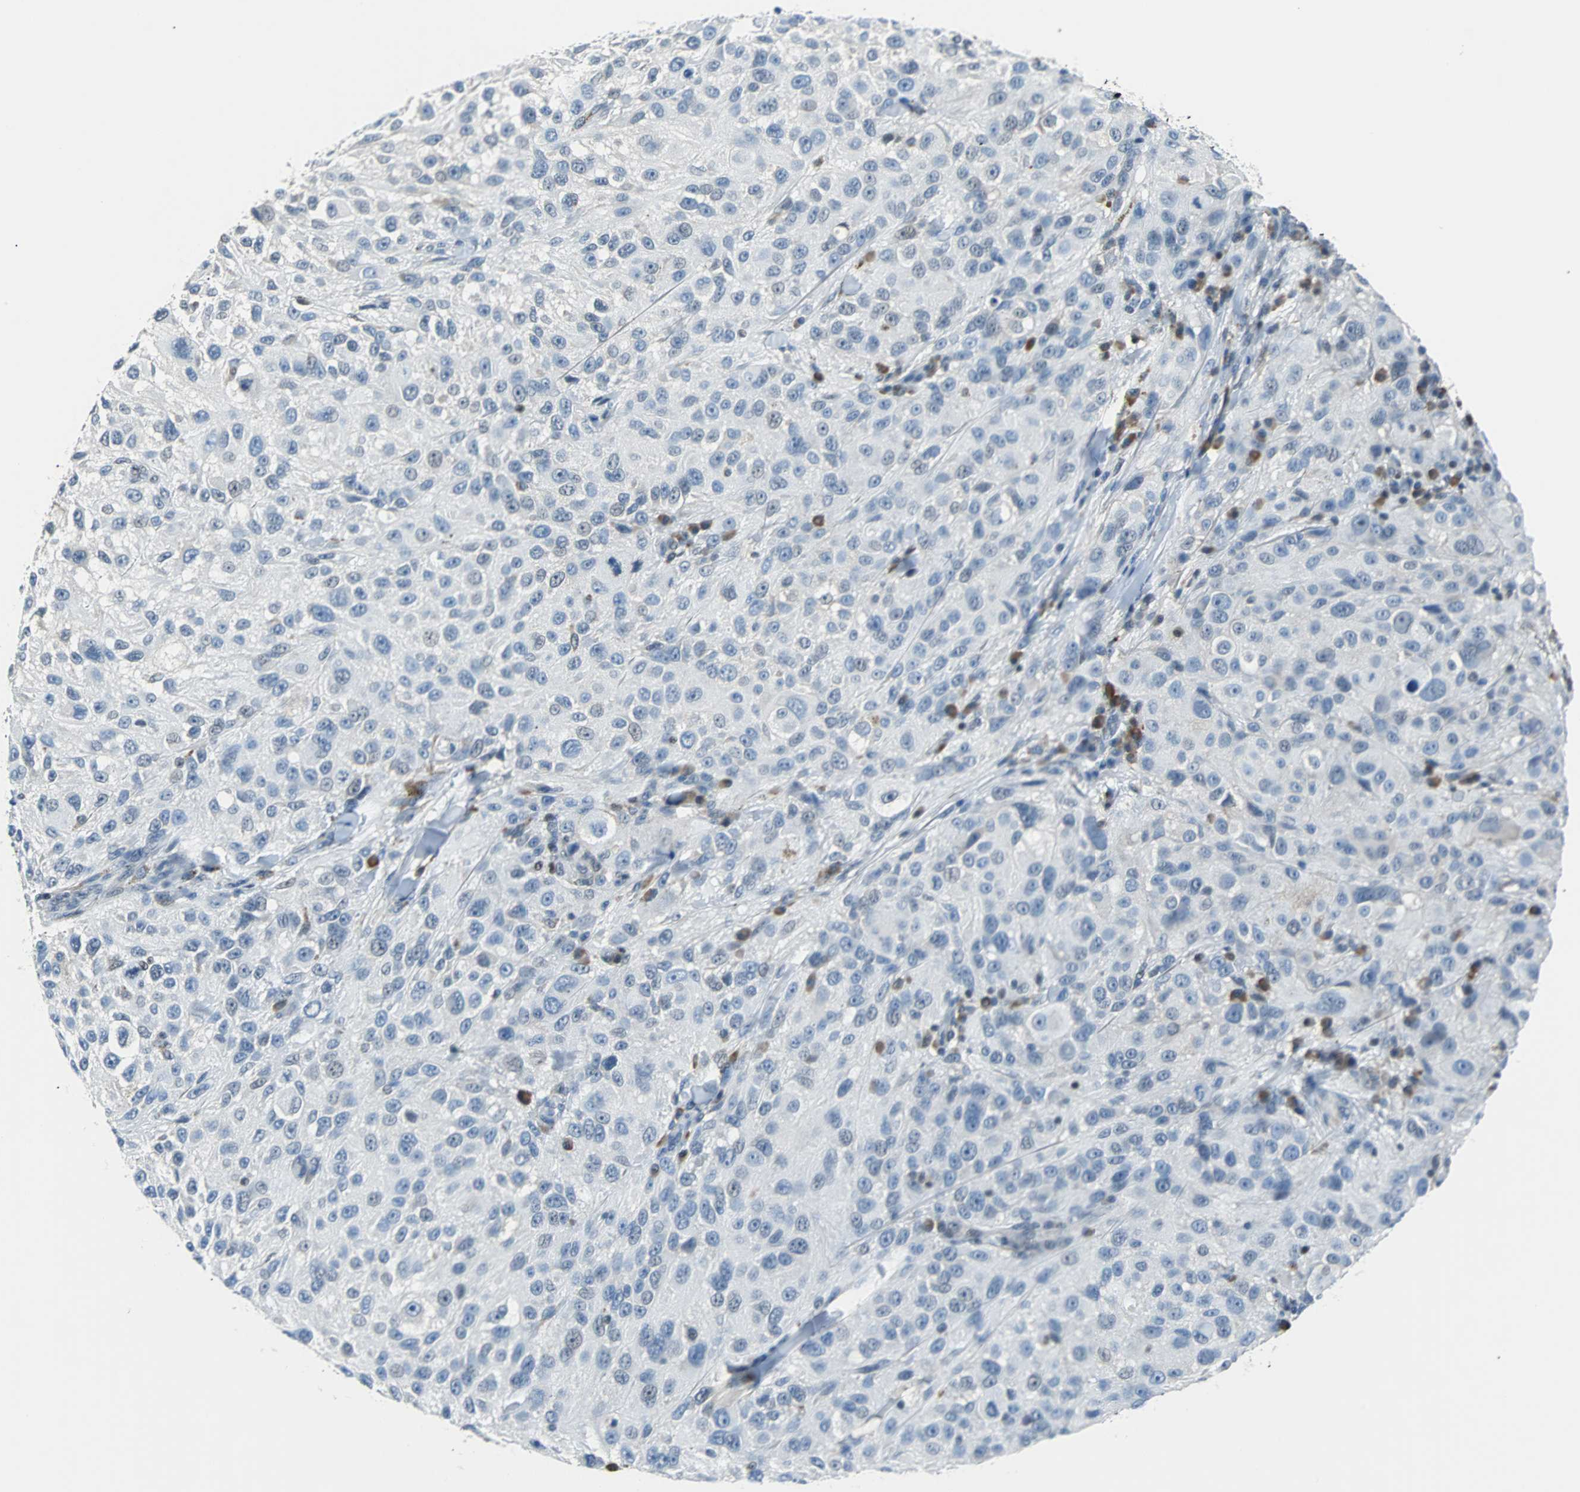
{"staining": {"intensity": "negative", "quantity": "none", "location": "none"}, "tissue": "melanoma", "cell_type": "Tumor cells", "image_type": "cancer", "snomed": [{"axis": "morphology", "description": "Necrosis, NOS"}, {"axis": "morphology", "description": "Malignant melanoma, NOS"}, {"axis": "topography", "description": "Skin"}], "caption": "This histopathology image is of melanoma stained with IHC to label a protein in brown with the nuclei are counter-stained blue. There is no expression in tumor cells.", "gene": "USP28", "patient": {"sex": "female", "age": 87}}